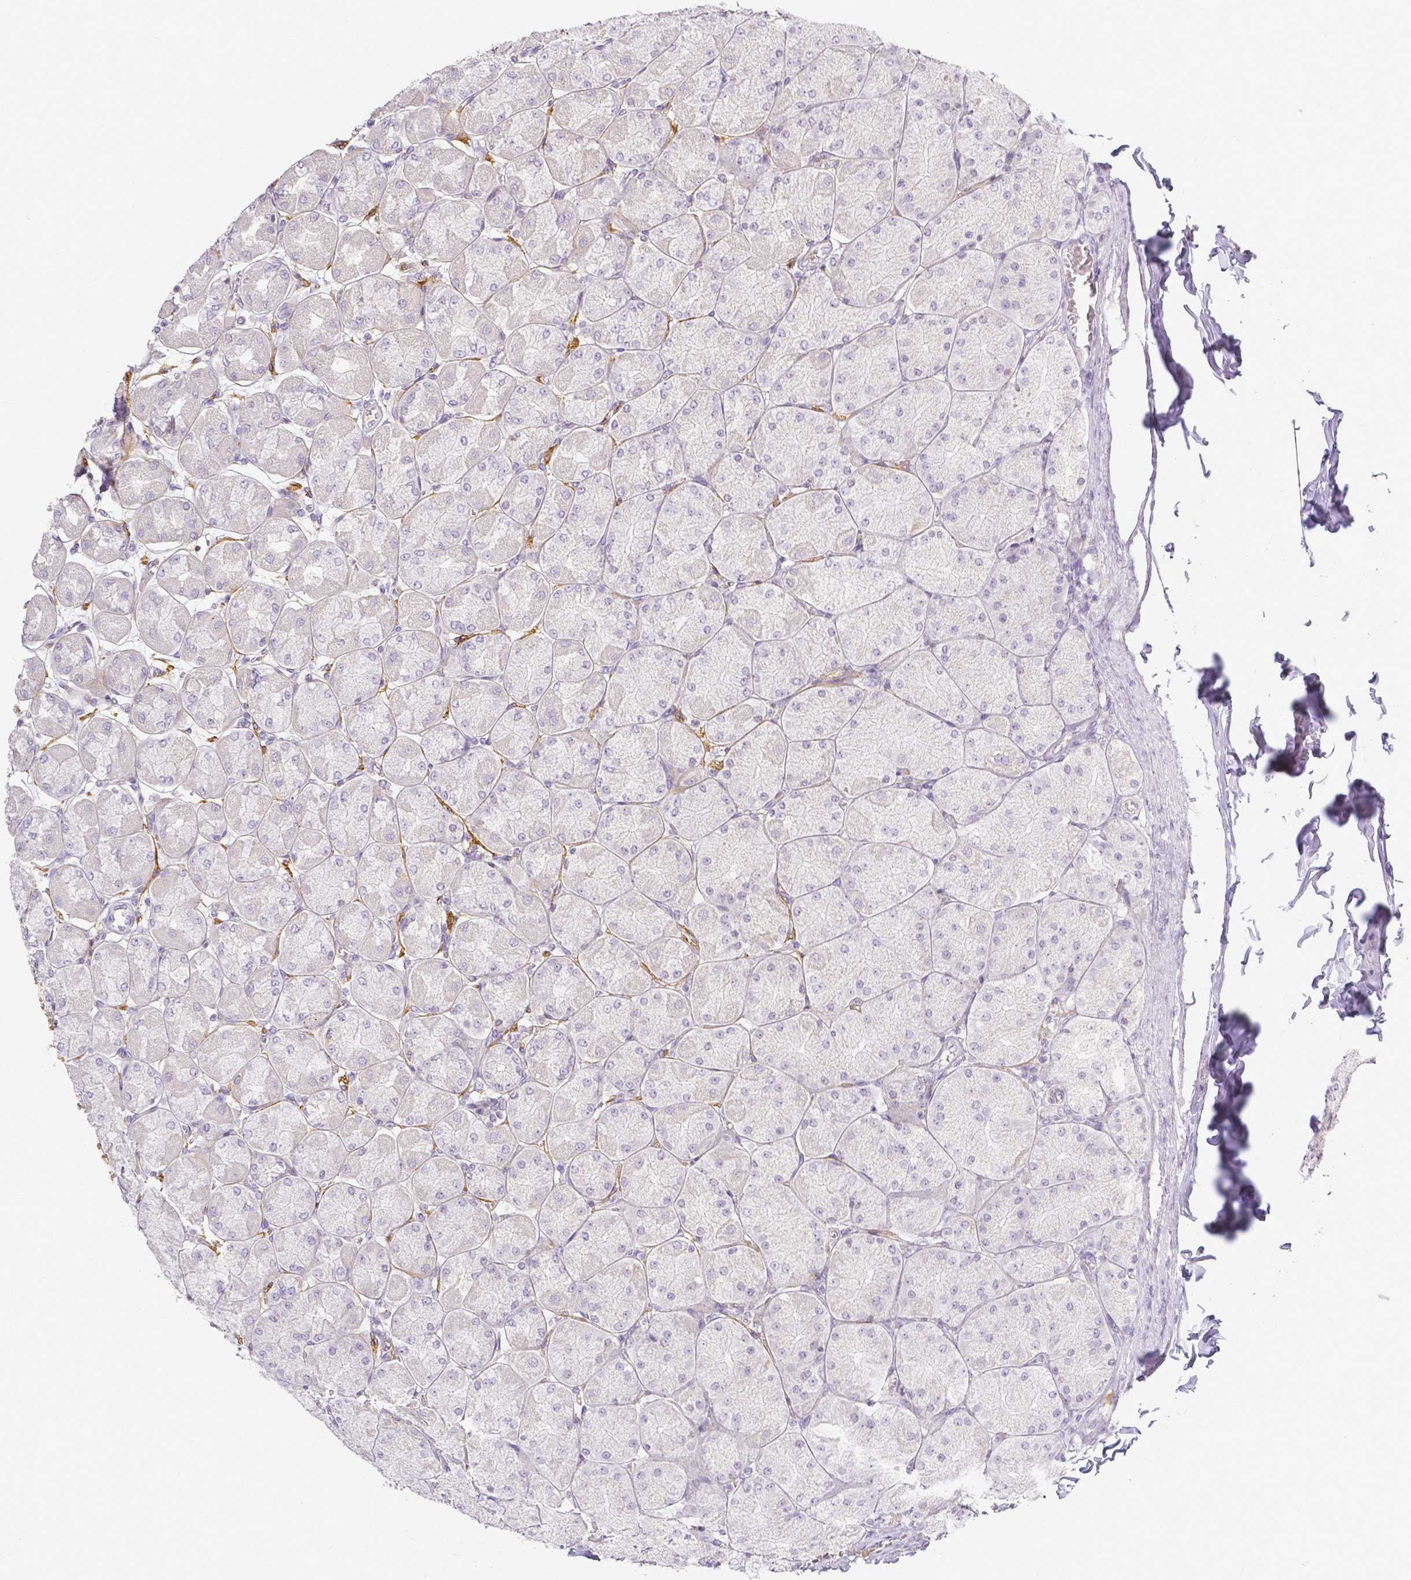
{"staining": {"intensity": "moderate", "quantity": "<25%", "location": "cytoplasmic/membranous"}, "tissue": "stomach", "cell_type": "Glandular cells", "image_type": "normal", "snomed": [{"axis": "morphology", "description": "Normal tissue, NOS"}, {"axis": "topography", "description": "Stomach, upper"}], "caption": "High-power microscopy captured an immunohistochemistry (IHC) micrograph of unremarkable stomach, revealing moderate cytoplasmic/membranous positivity in approximately <25% of glandular cells. (IHC, brightfield microscopy, high magnification).", "gene": "KCNH1", "patient": {"sex": "female", "age": 56}}